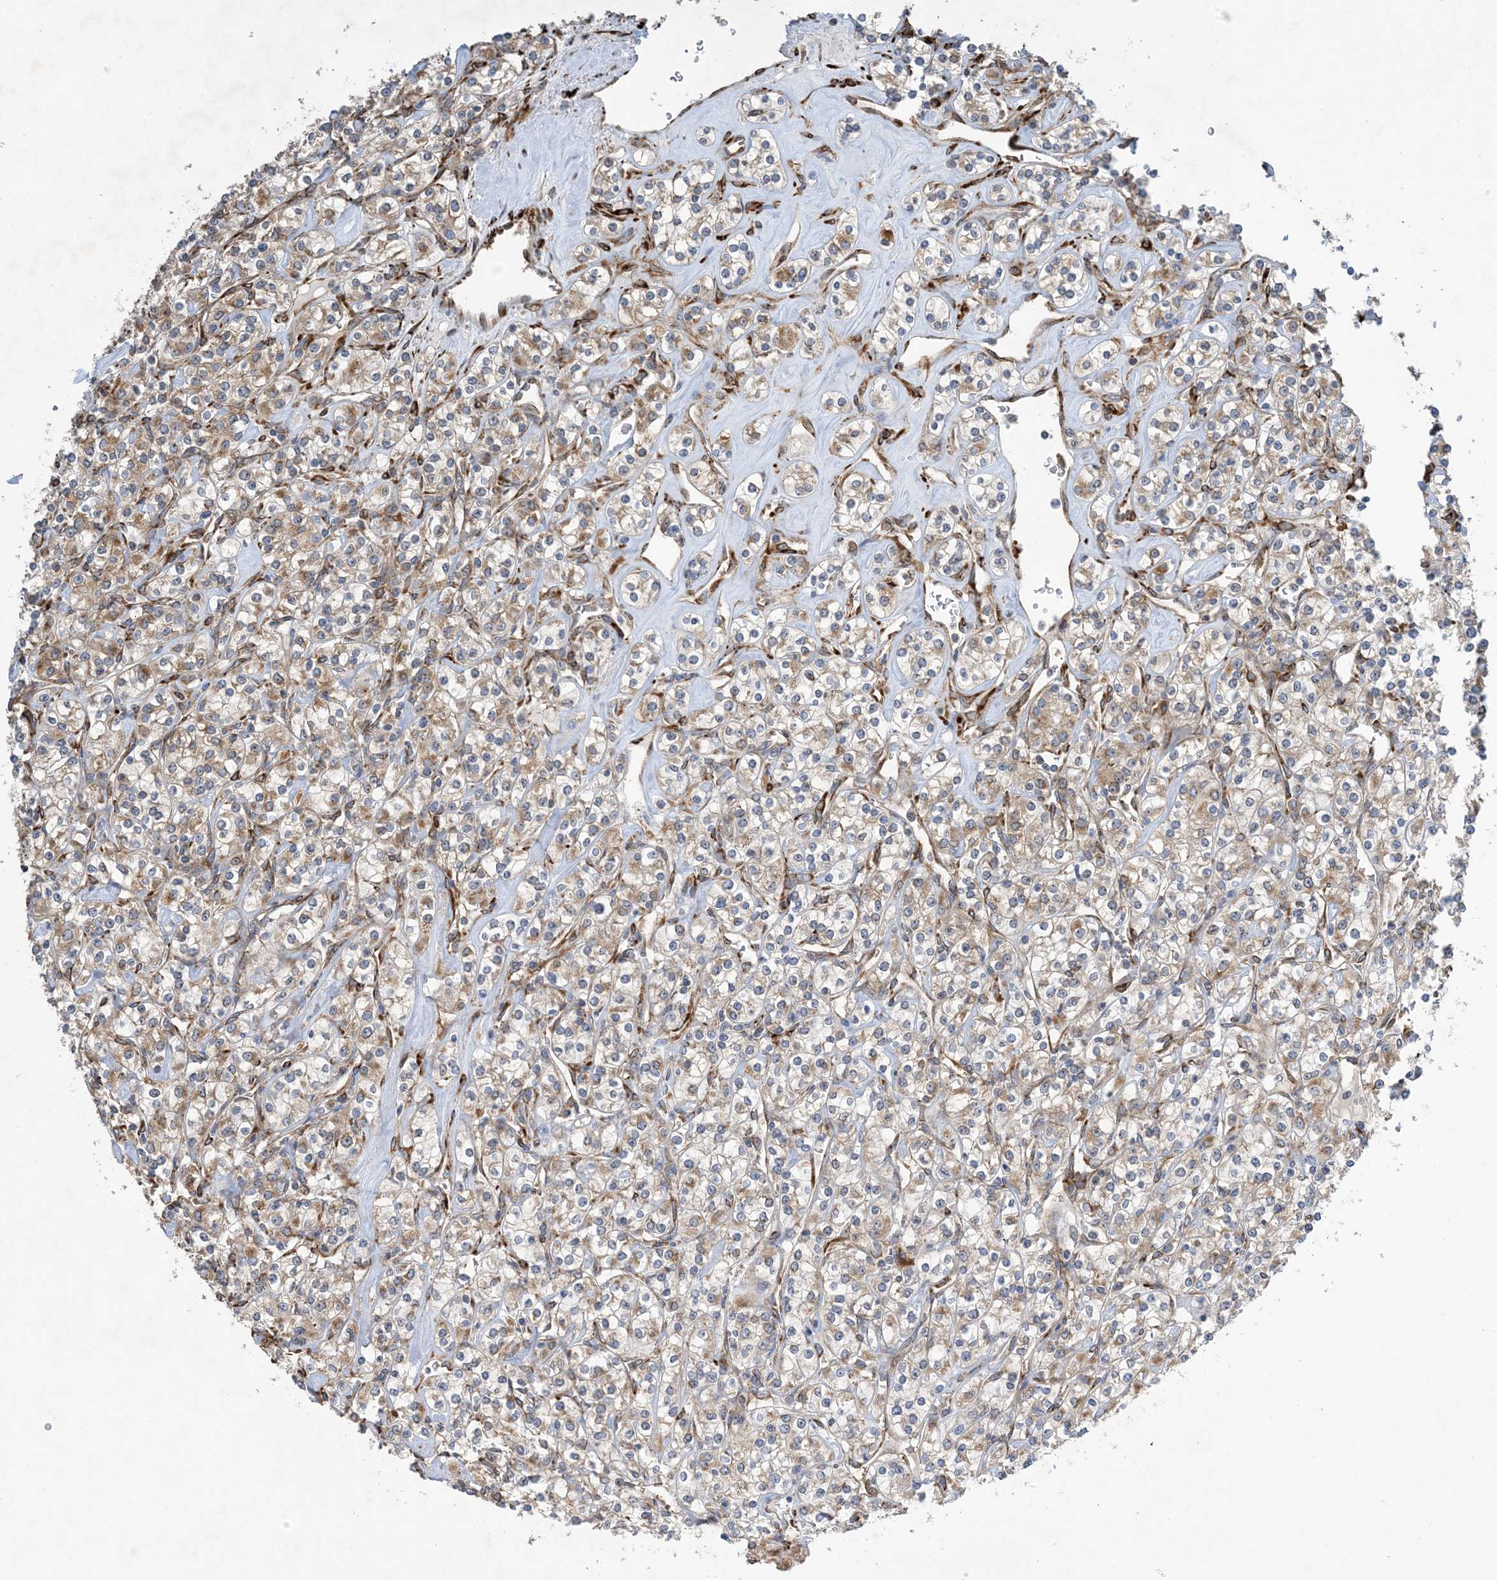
{"staining": {"intensity": "weak", "quantity": "25%-75%", "location": "cytoplasmic/membranous"}, "tissue": "renal cancer", "cell_type": "Tumor cells", "image_type": "cancer", "snomed": [{"axis": "morphology", "description": "Adenocarcinoma, NOS"}, {"axis": "topography", "description": "Kidney"}], "caption": "Protein expression analysis of human adenocarcinoma (renal) reveals weak cytoplasmic/membranous expression in approximately 25%-75% of tumor cells.", "gene": "ZBTB45", "patient": {"sex": "male", "age": 77}}